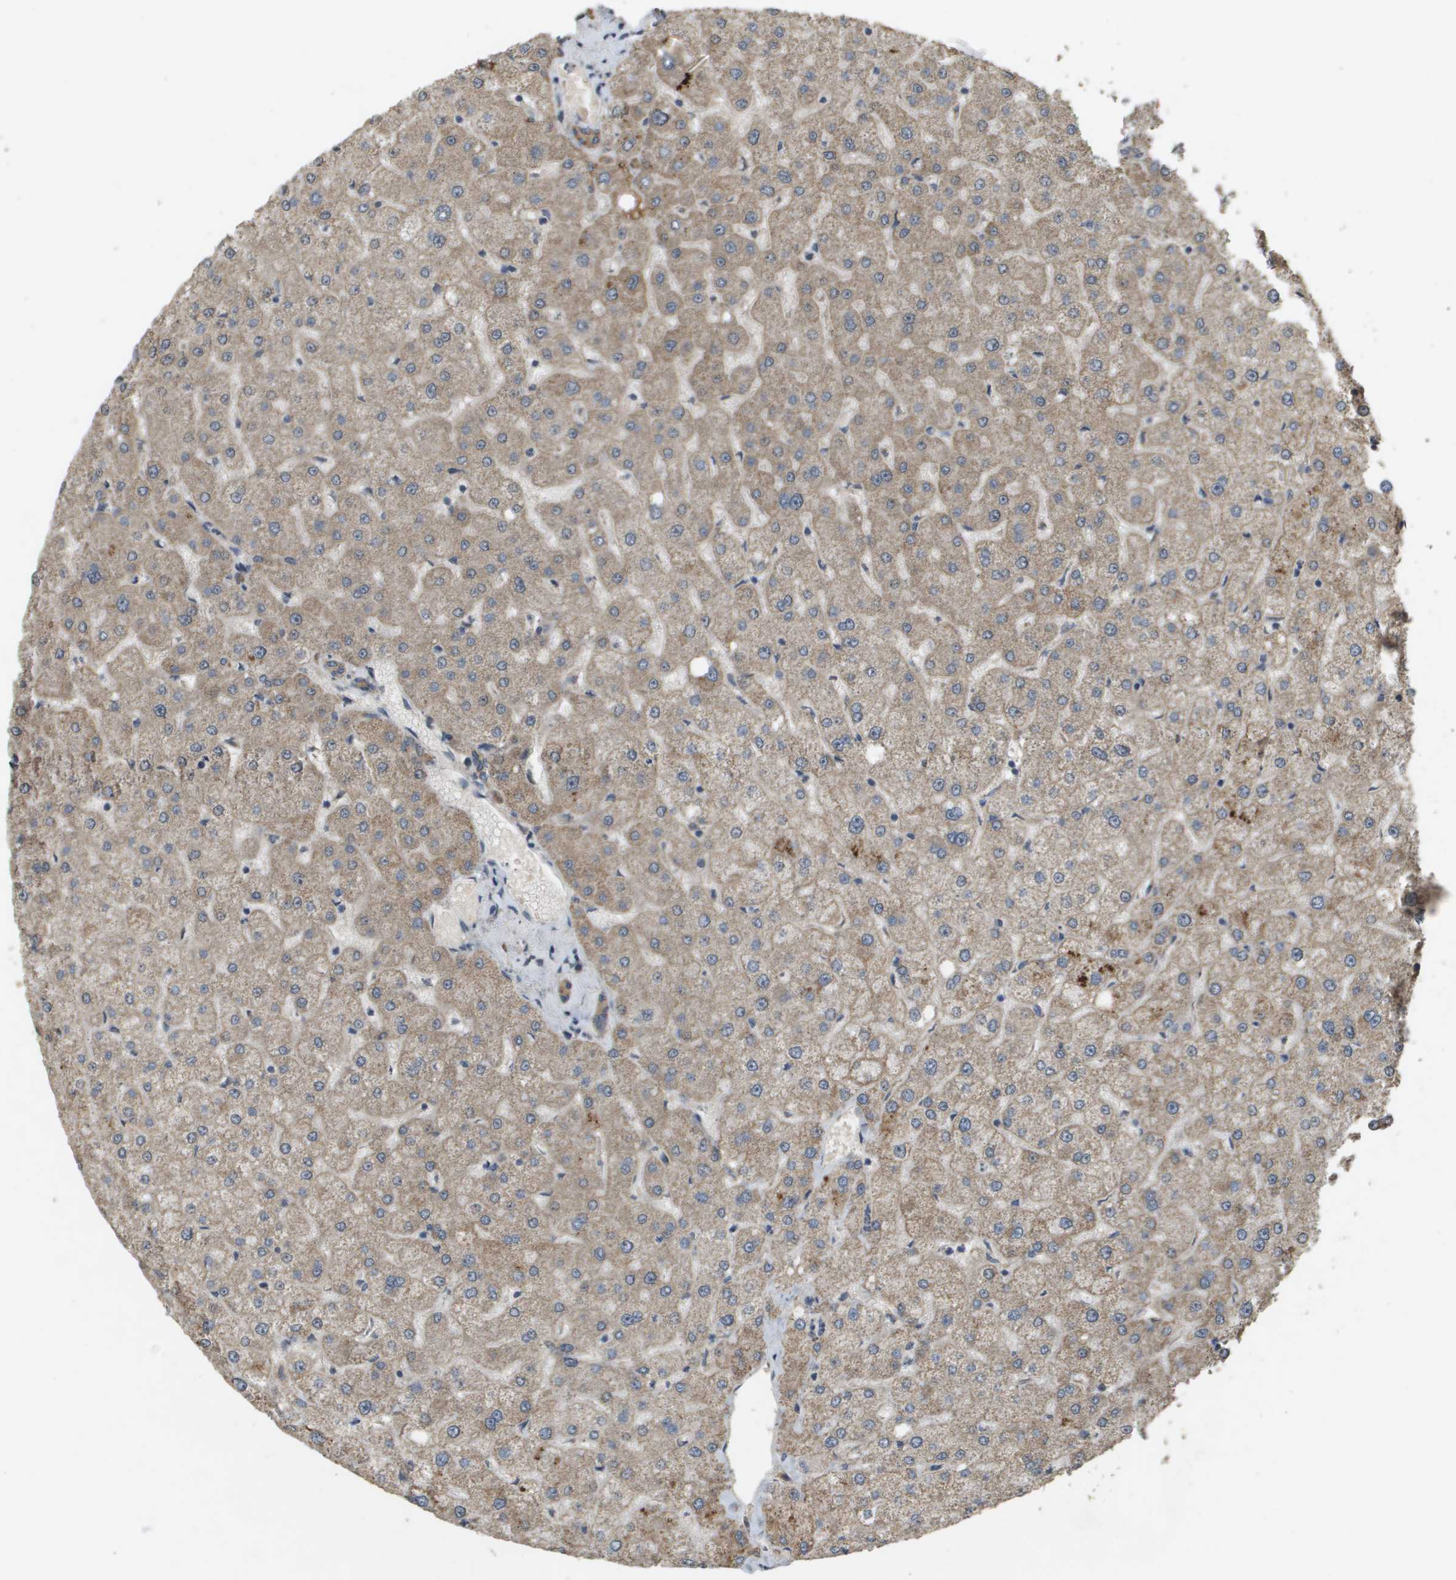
{"staining": {"intensity": "weak", "quantity": ">75%", "location": "cytoplasmic/membranous"}, "tissue": "liver", "cell_type": "Cholangiocytes", "image_type": "normal", "snomed": [{"axis": "morphology", "description": "Normal tissue, NOS"}, {"axis": "topography", "description": "Liver"}], "caption": "Immunohistochemistry (IHC) of benign human liver reveals low levels of weak cytoplasmic/membranous expression in about >75% of cholangiocytes. Using DAB (3,3'-diaminobenzidine) (brown) and hematoxylin (blue) stains, captured at high magnification using brightfield microscopy.", "gene": "RAB21", "patient": {"sex": "male", "age": 73}}